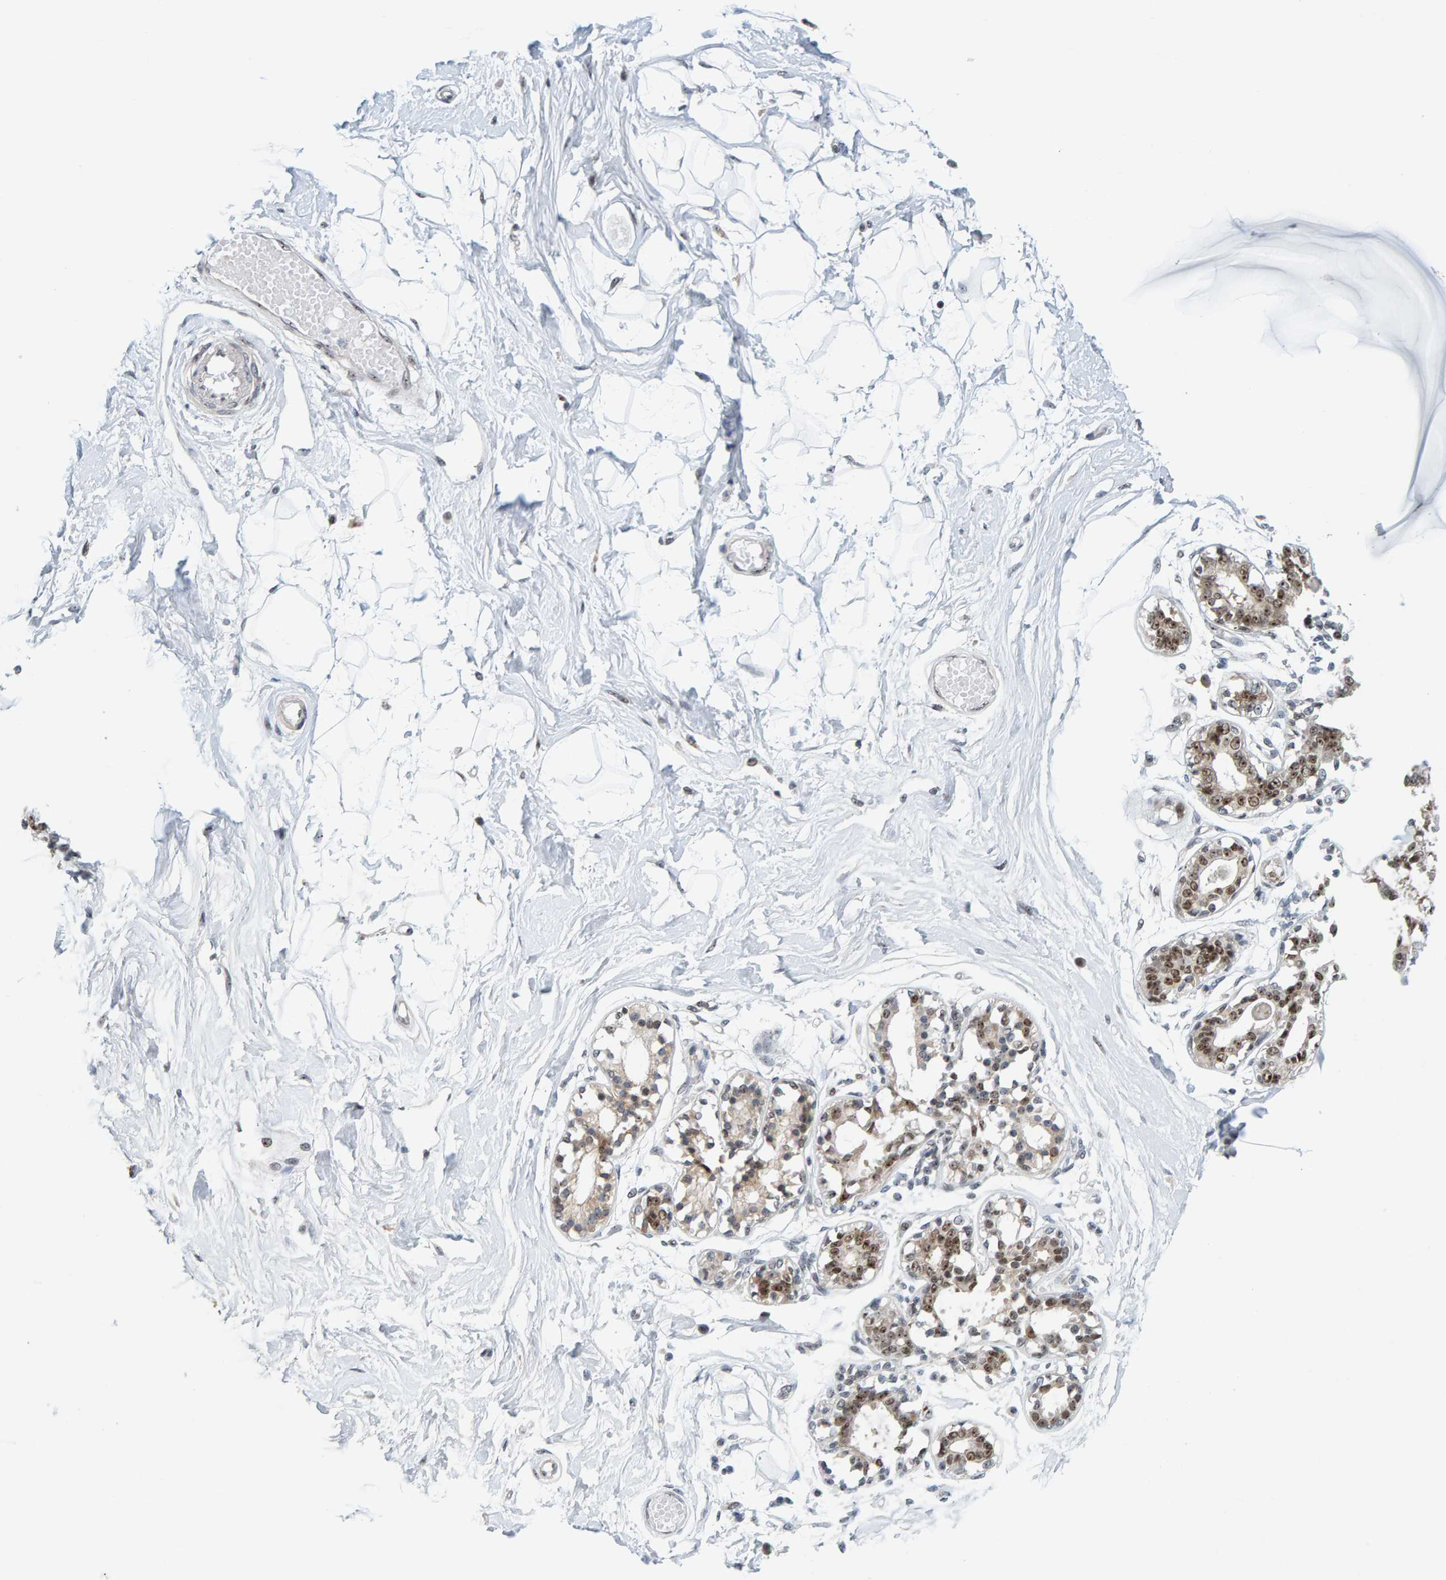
{"staining": {"intensity": "negative", "quantity": "none", "location": "none"}, "tissue": "breast", "cell_type": "Adipocytes", "image_type": "normal", "snomed": [{"axis": "morphology", "description": "Normal tissue, NOS"}, {"axis": "topography", "description": "Breast"}], "caption": "Immunohistochemical staining of normal human breast shows no significant staining in adipocytes.", "gene": "POLR1E", "patient": {"sex": "female", "age": 45}}